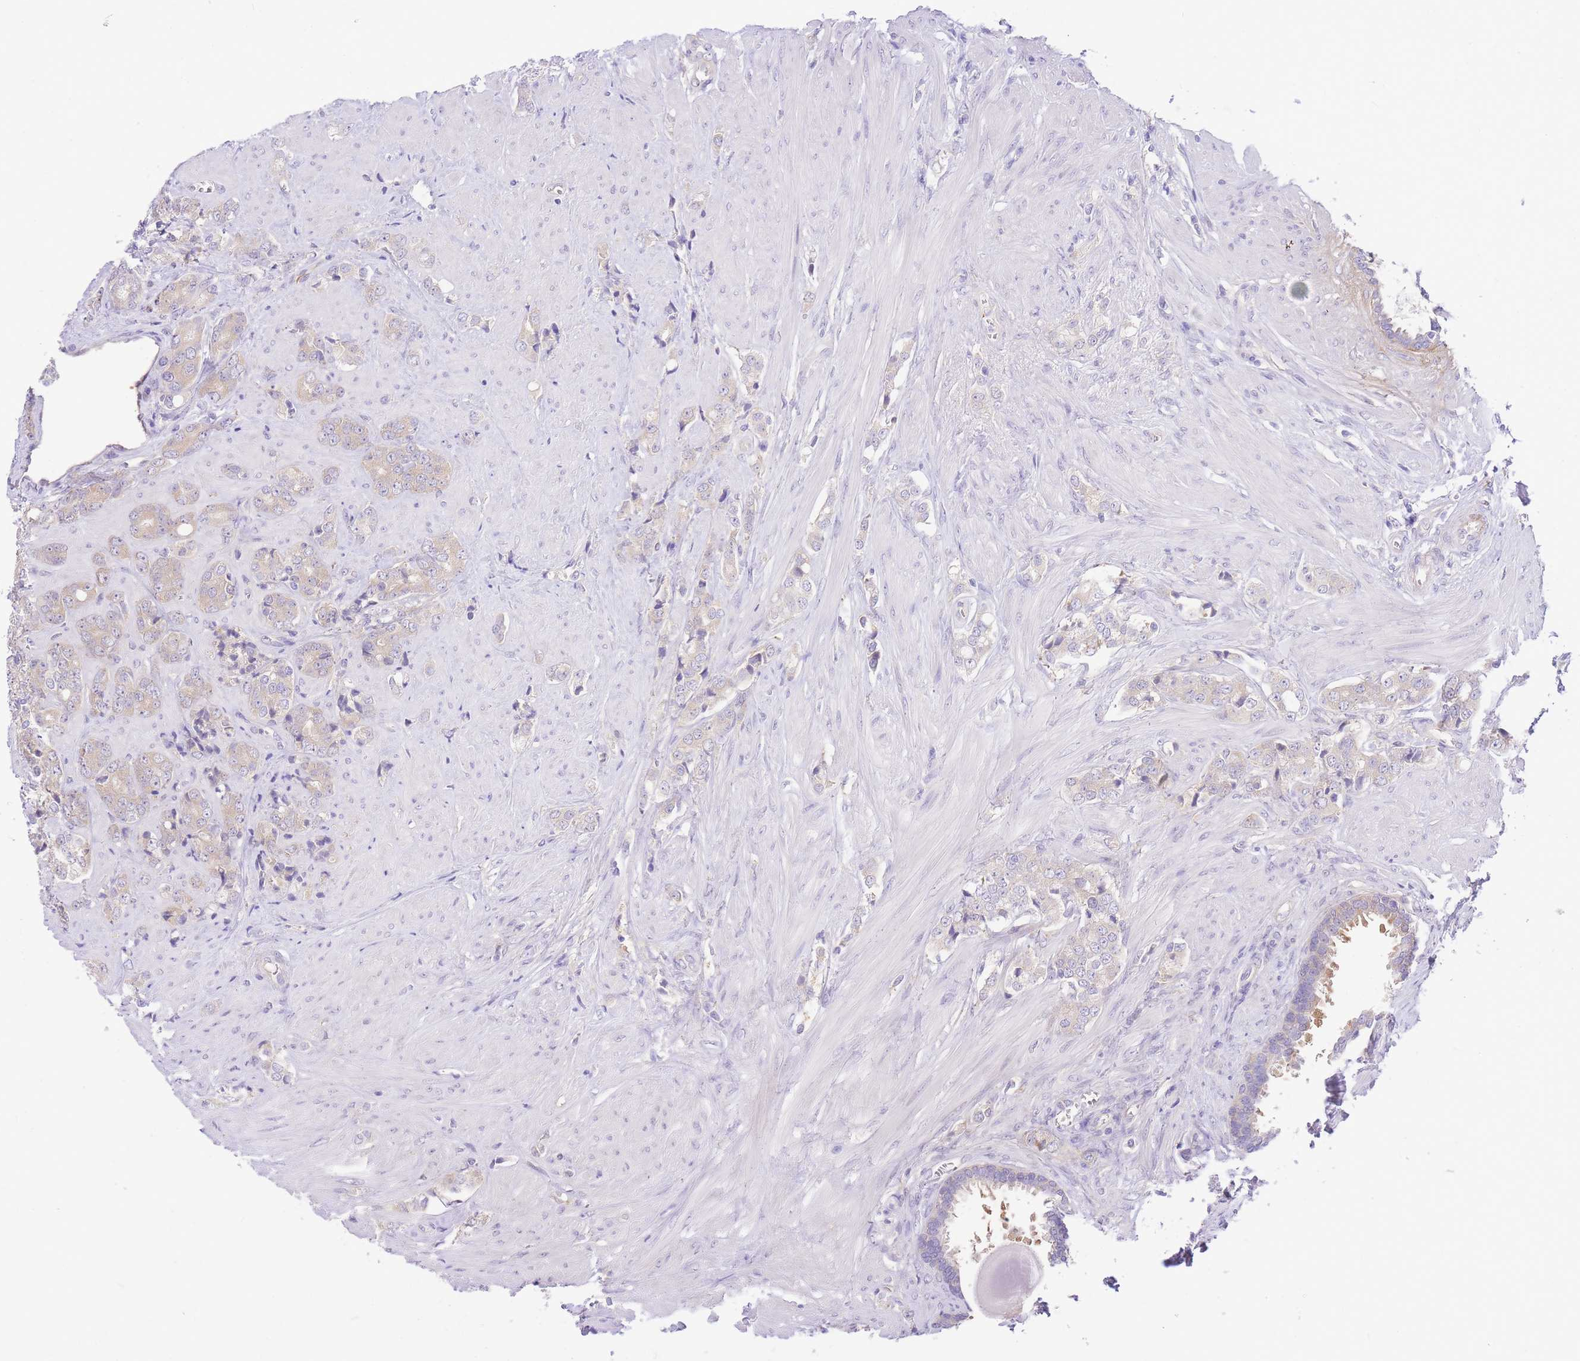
{"staining": {"intensity": "weak", "quantity": "25%-75%", "location": "cytoplasmic/membranous"}, "tissue": "prostate cancer", "cell_type": "Tumor cells", "image_type": "cancer", "snomed": [{"axis": "morphology", "description": "Adenocarcinoma, High grade"}, {"axis": "topography", "description": "Prostate"}], "caption": "Prostate adenocarcinoma (high-grade) stained for a protein (brown) shows weak cytoplasmic/membranous positive expression in approximately 25%-75% of tumor cells.", "gene": "LIPH", "patient": {"sex": "male", "age": 62}}